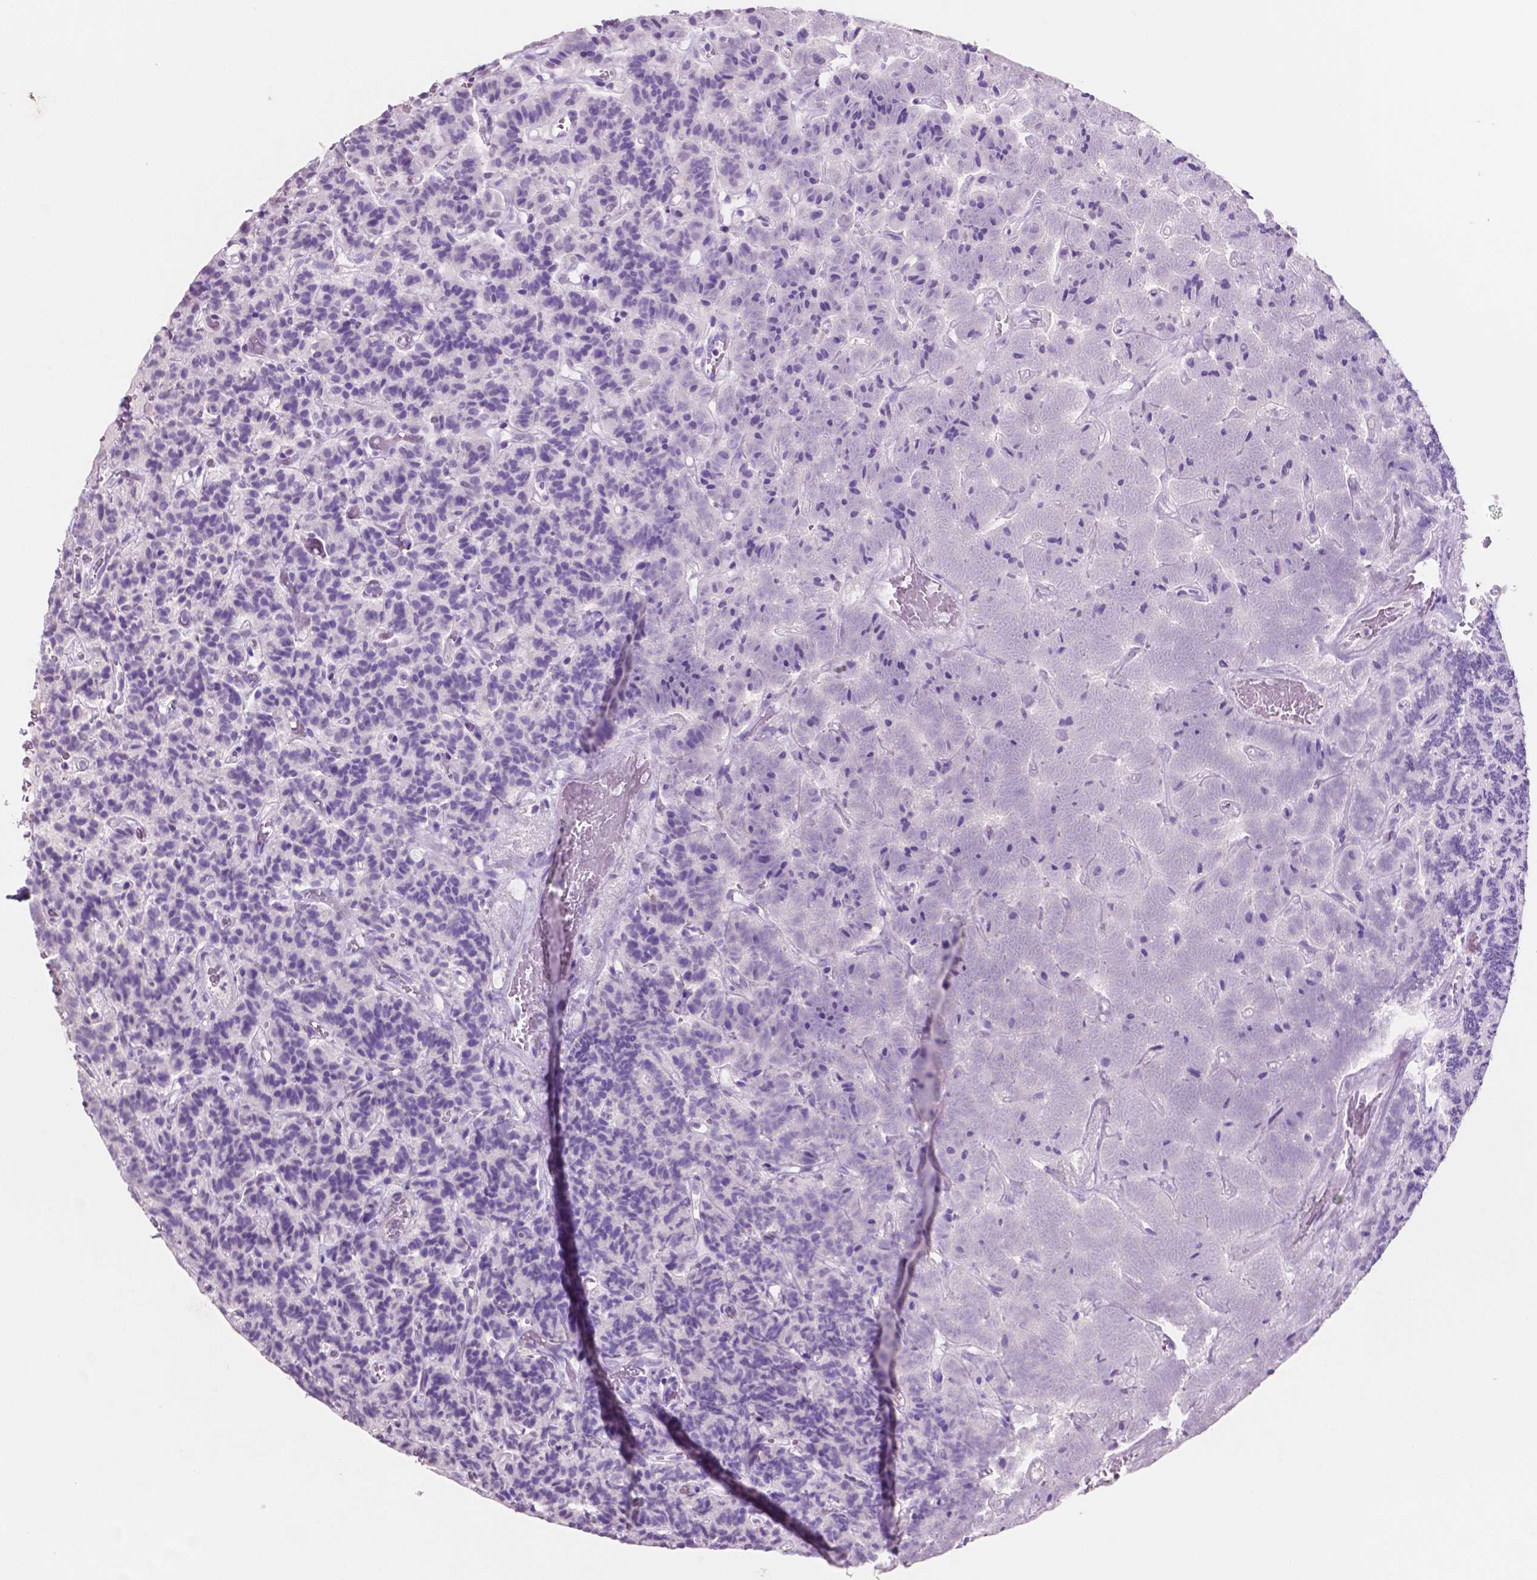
{"staining": {"intensity": "negative", "quantity": "none", "location": "none"}, "tissue": "carcinoid", "cell_type": "Tumor cells", "image_type": "cancer", "snomed": [{"axis": "morphology", "description": "Carcinoid, malignant, NOS"}, {"axis": "topography", "description": "Pancreas"}], "caption": "Tumor cells are negative for brown protein staining in carcinoid (malignant).", "gene": "IDO1", "patient": {"sex": "male", "age": 36}}